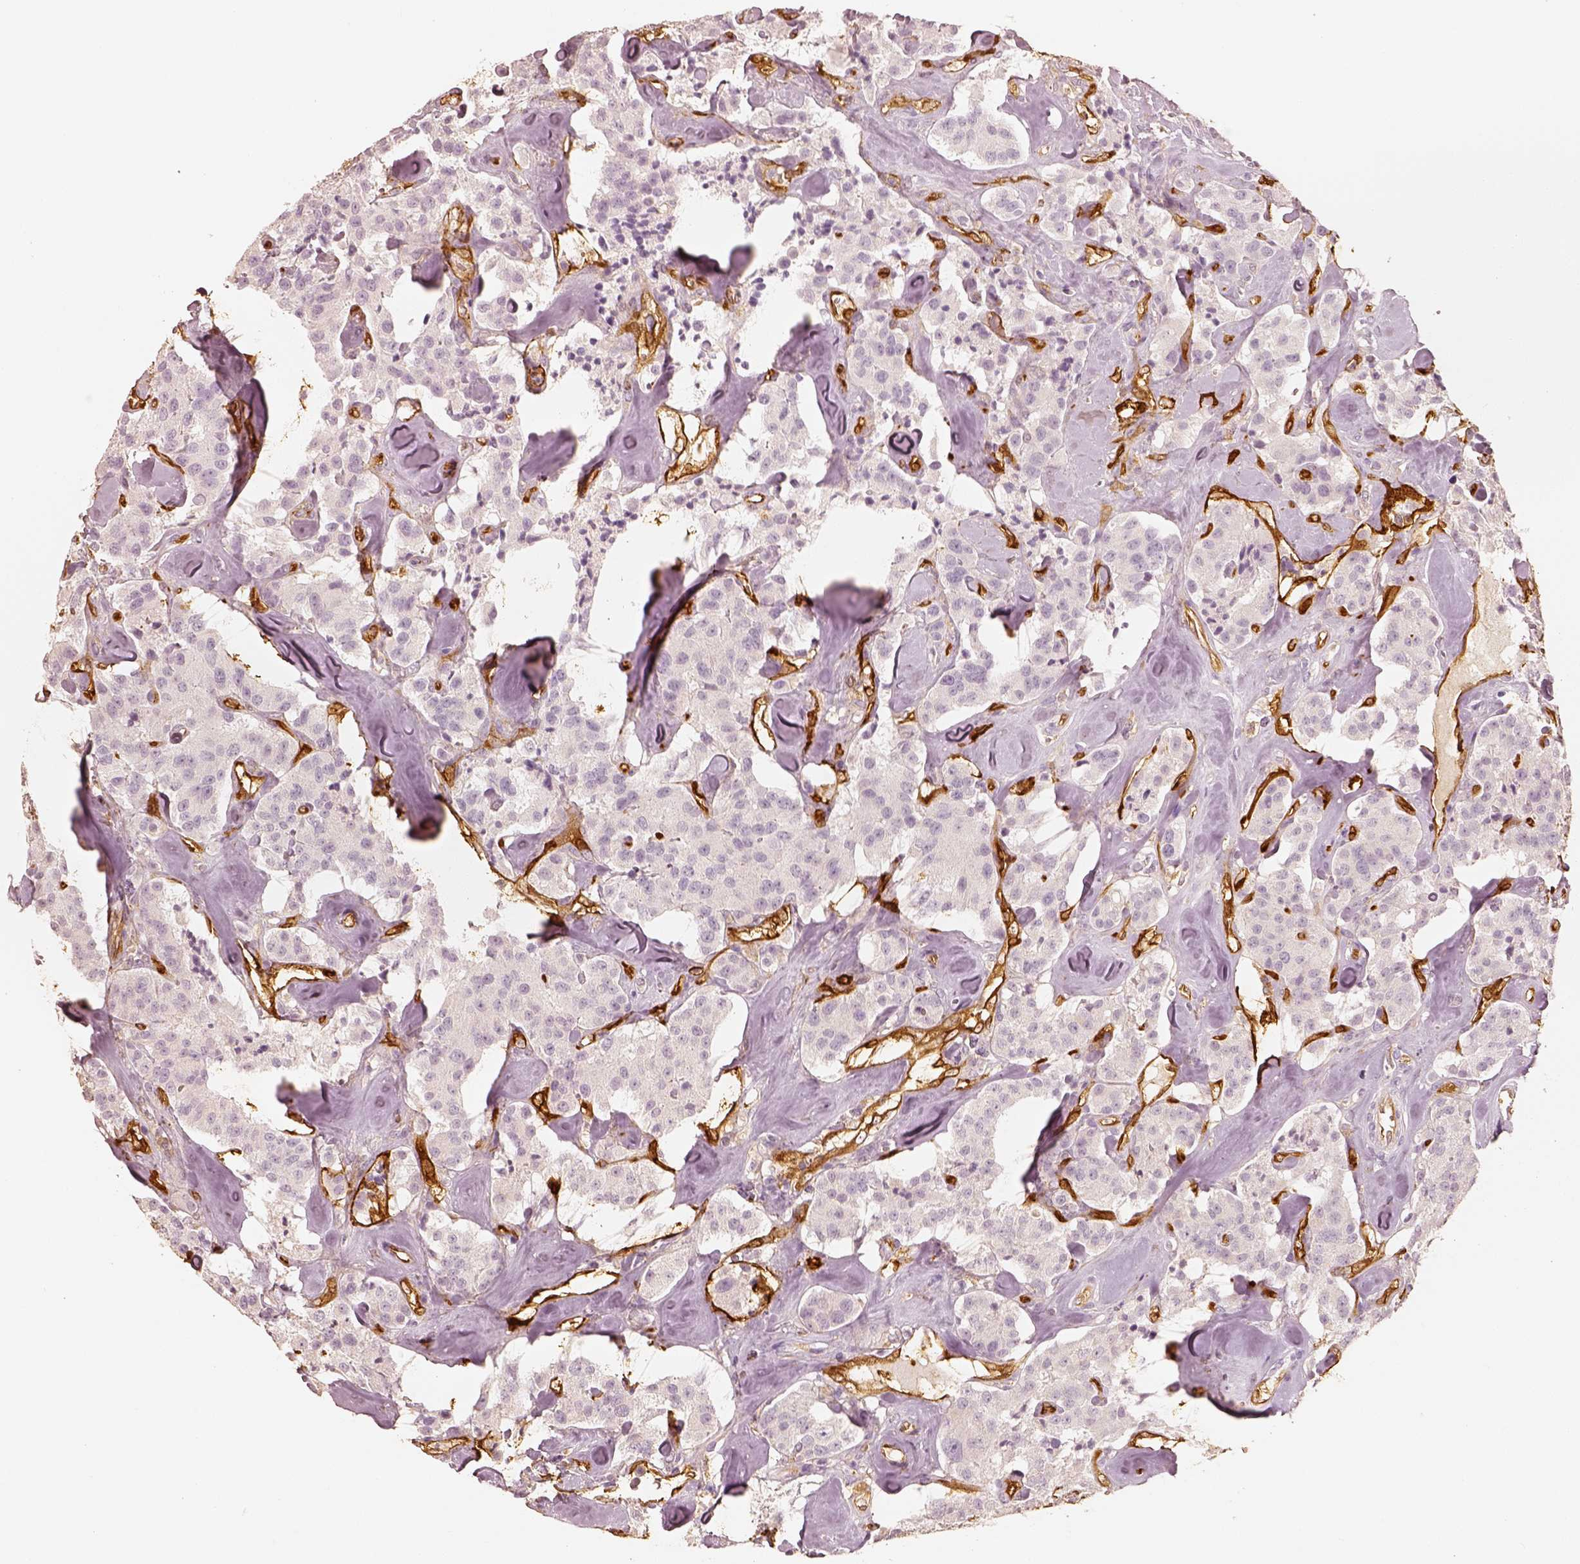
{"staining": {"intensity": "negative", "quantity": "none", "location": "none"}, "tissue": "carcinoid", "cell_type": "Tumor cells", "image_type": "cancer", "snomed": [{"axis": "morphology", "description": "Carcinoid, malignant, NOS"}, {"axis": "topography", "description": "Pancreas"}], "caption": "Tumor cells are negative for brown protein staining in carcinoid (malignant). The staining was performed using DAB to visualize the protein expression in brown, while the nuclei were stained in blue with hematoxylin (Magnification: 20x).", "gene": "FSCN1", "patient": {"sex": "male", "age": 41}}